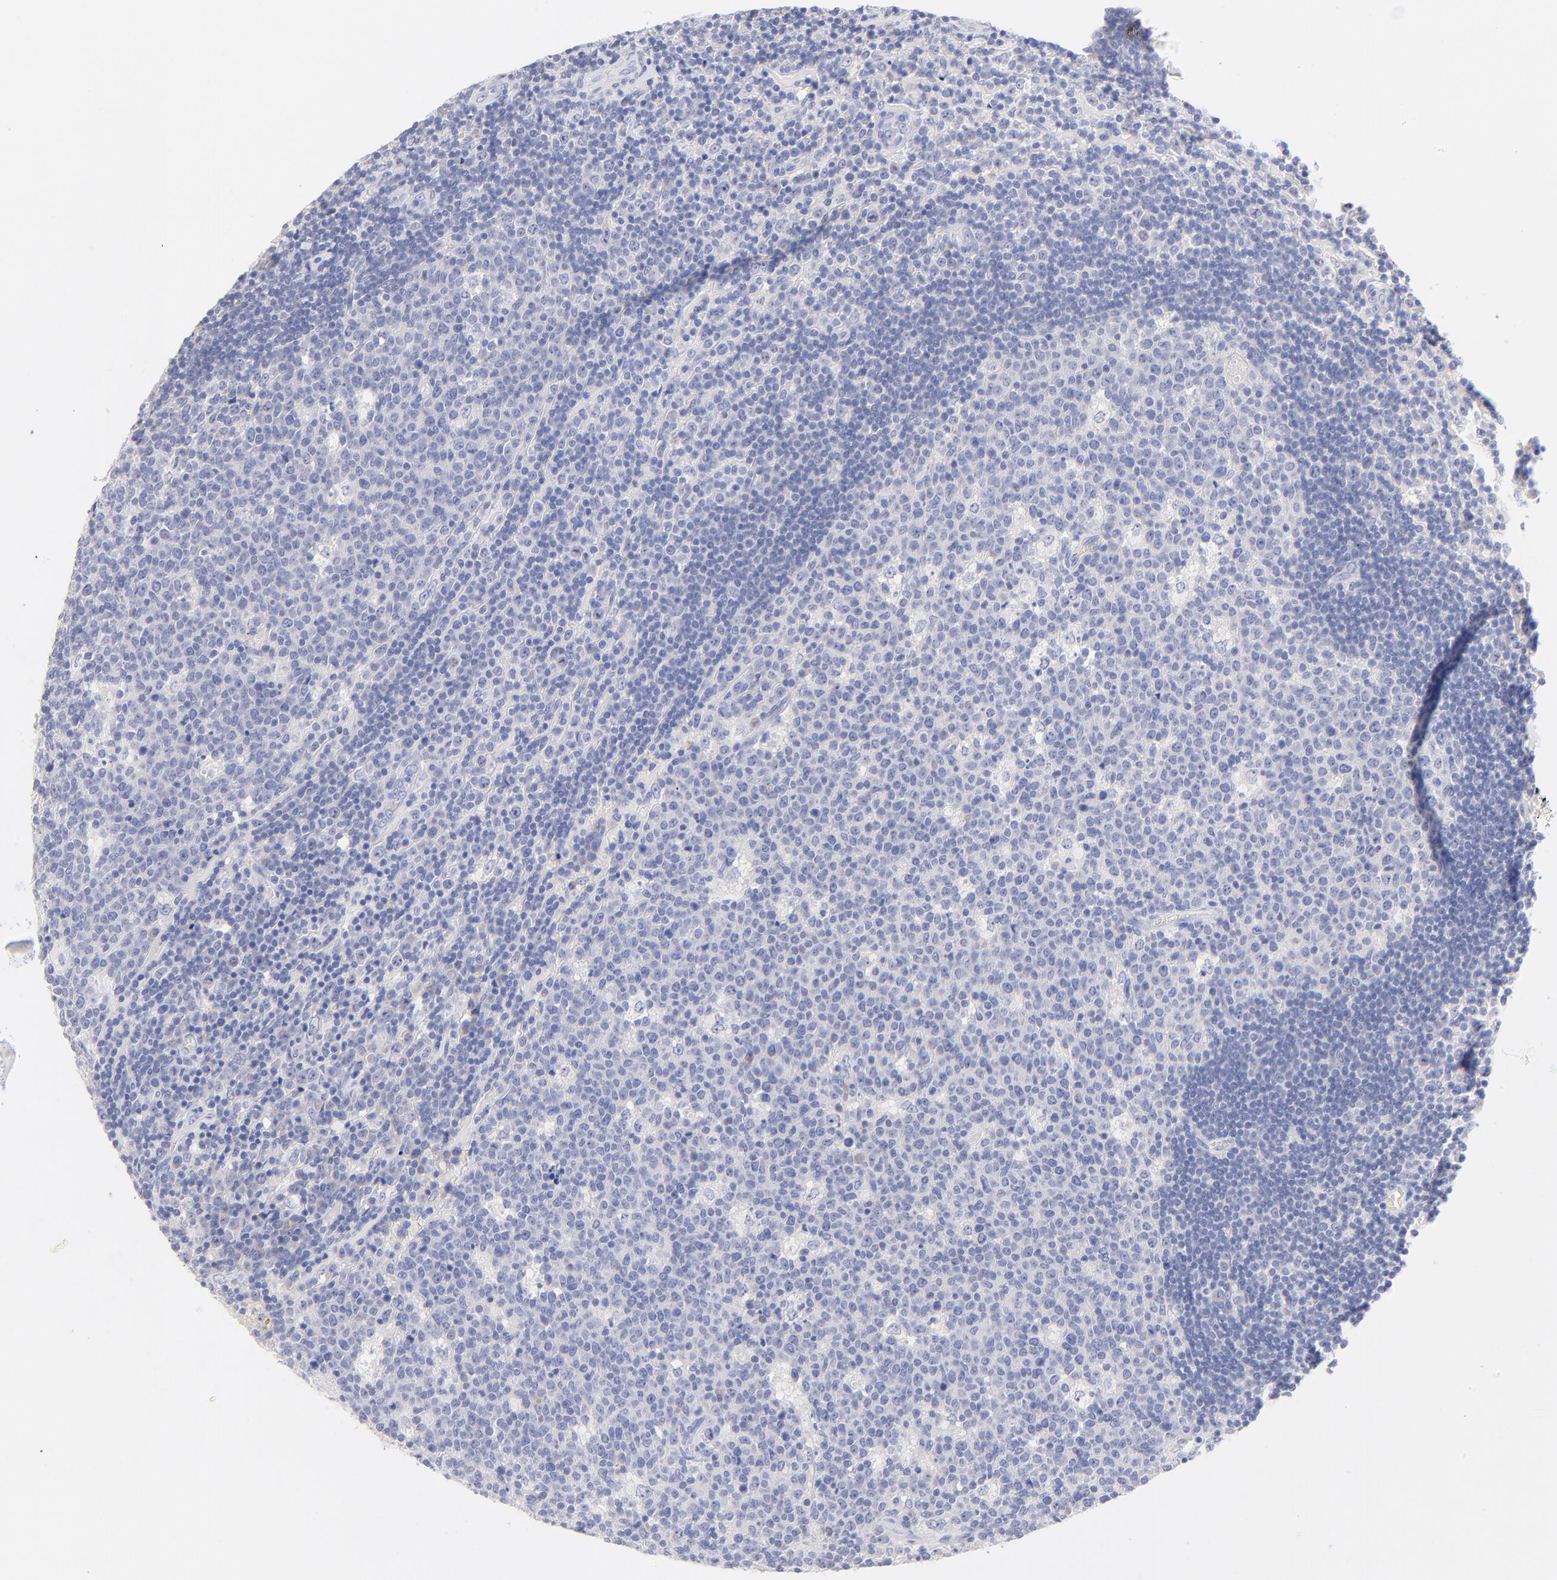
{"staining": {"intensity": "negative", "quantity": "none", "location": "none"}, "tissue": "lymph node", "cell_type": "Germinal center cells", "image_type": "normal", "snomed": [{"axis": "morphology", "description": "Normal tissue, NOS"}, {"axis": "topography", "description": "Lymph node"}, {"axis": "topography", "description": "Salivary gland"}], "caption": "Immunohistochemical staining of unremarkable human lymph node exhibits no significant staining in germinal center cells.", "gene": "EBP", "patient": {"sex": "male", "age": 8}}